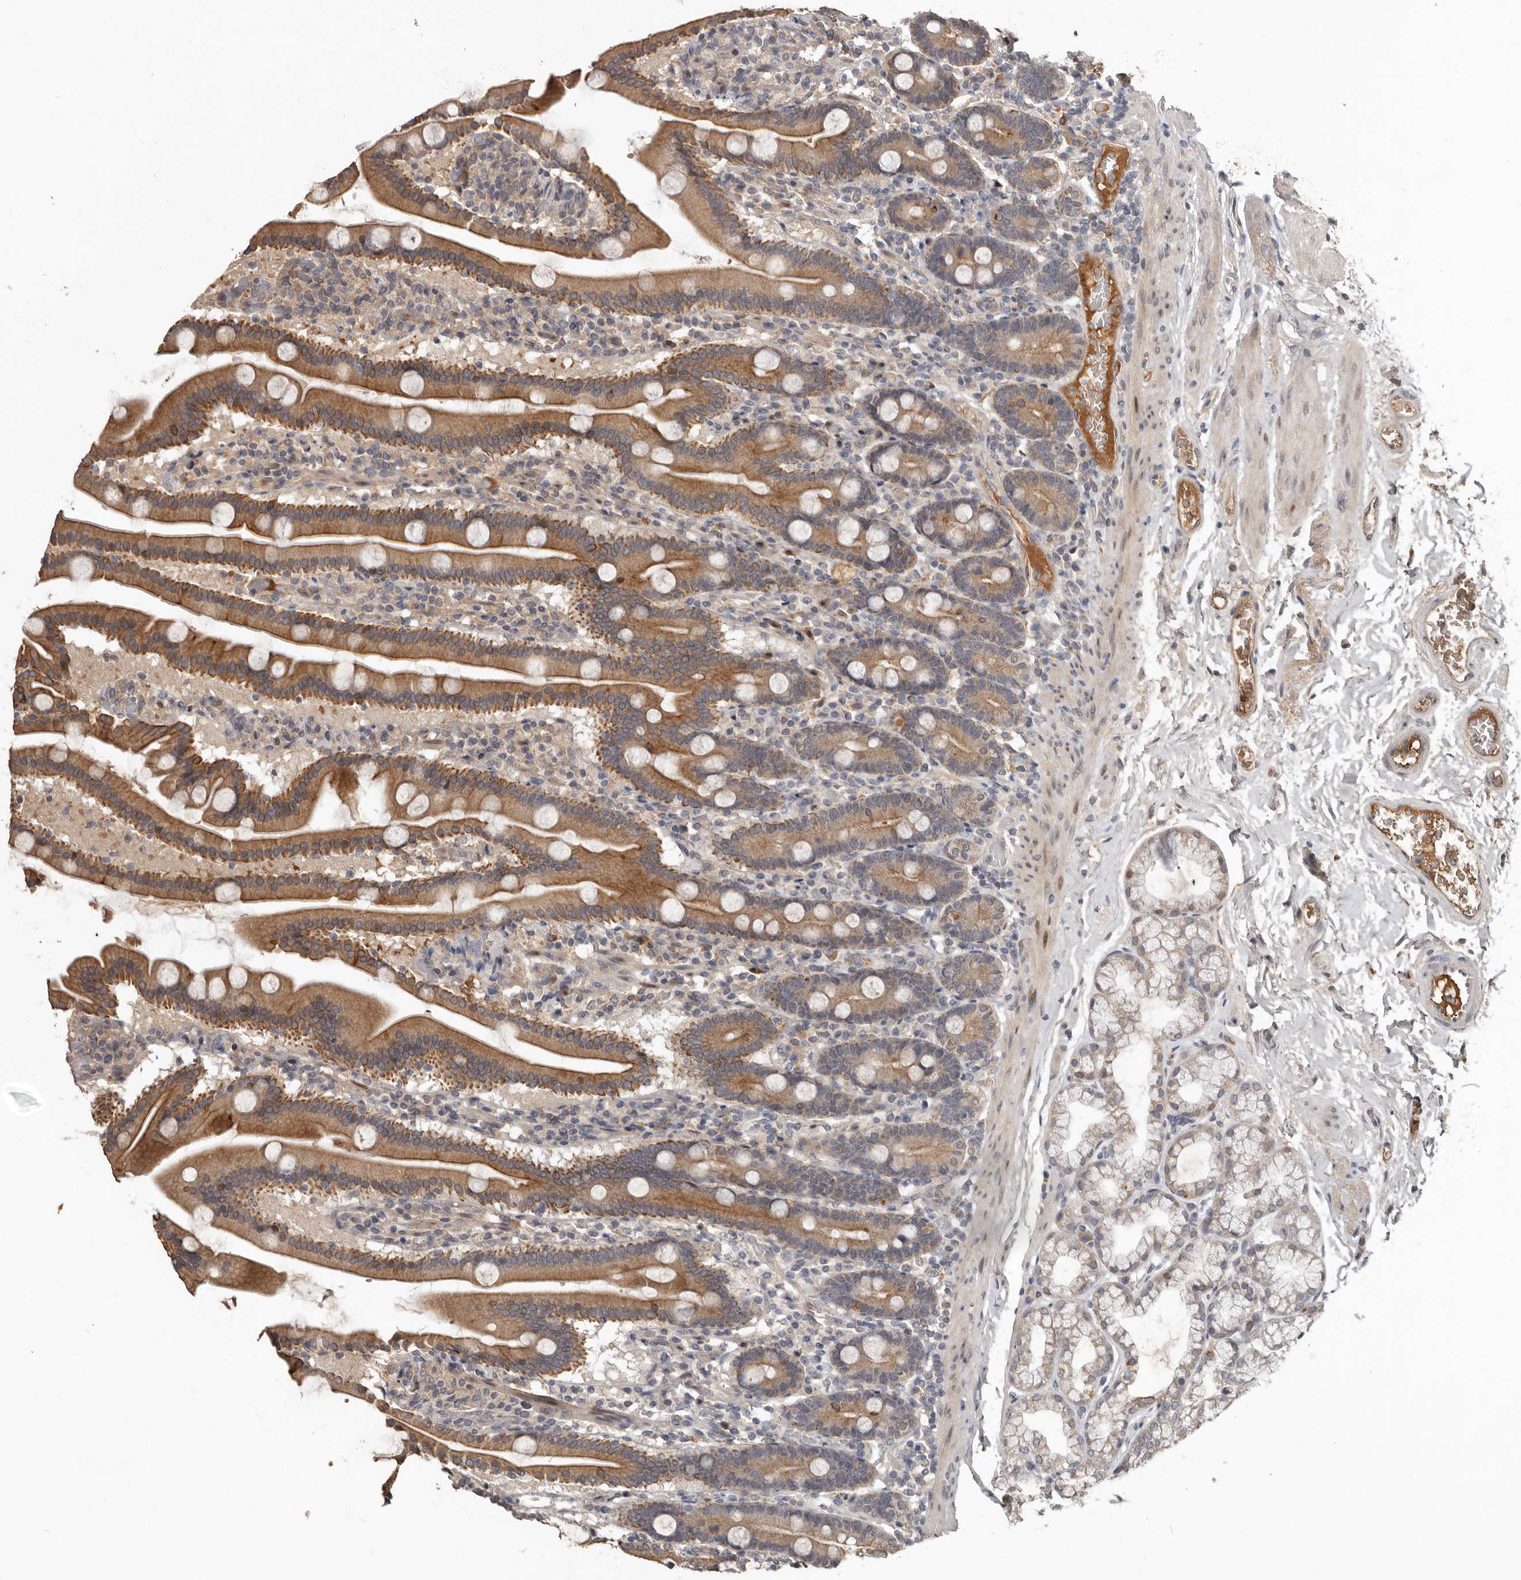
{"staining": {"intensity": "moderate", "quantity": ">75%", "location": "cytoplasmic/membranous"}, "tissue": "duodenum", "cell_type": "Glandular cells", "image_type": "normal", "snomed": [{"axis": "morphology", "description": "Normal tissue, NOS"}, {"axis": "topography", "description": "Duodenum"}], "caption": "IHC of unremarkable human duodenum shows medium levels of moderate cytoplasmic/membranous positivity in about >75% of glandular cells.", "gene": "NMUR1", "patient": {"sex": "male", "age": 55}}